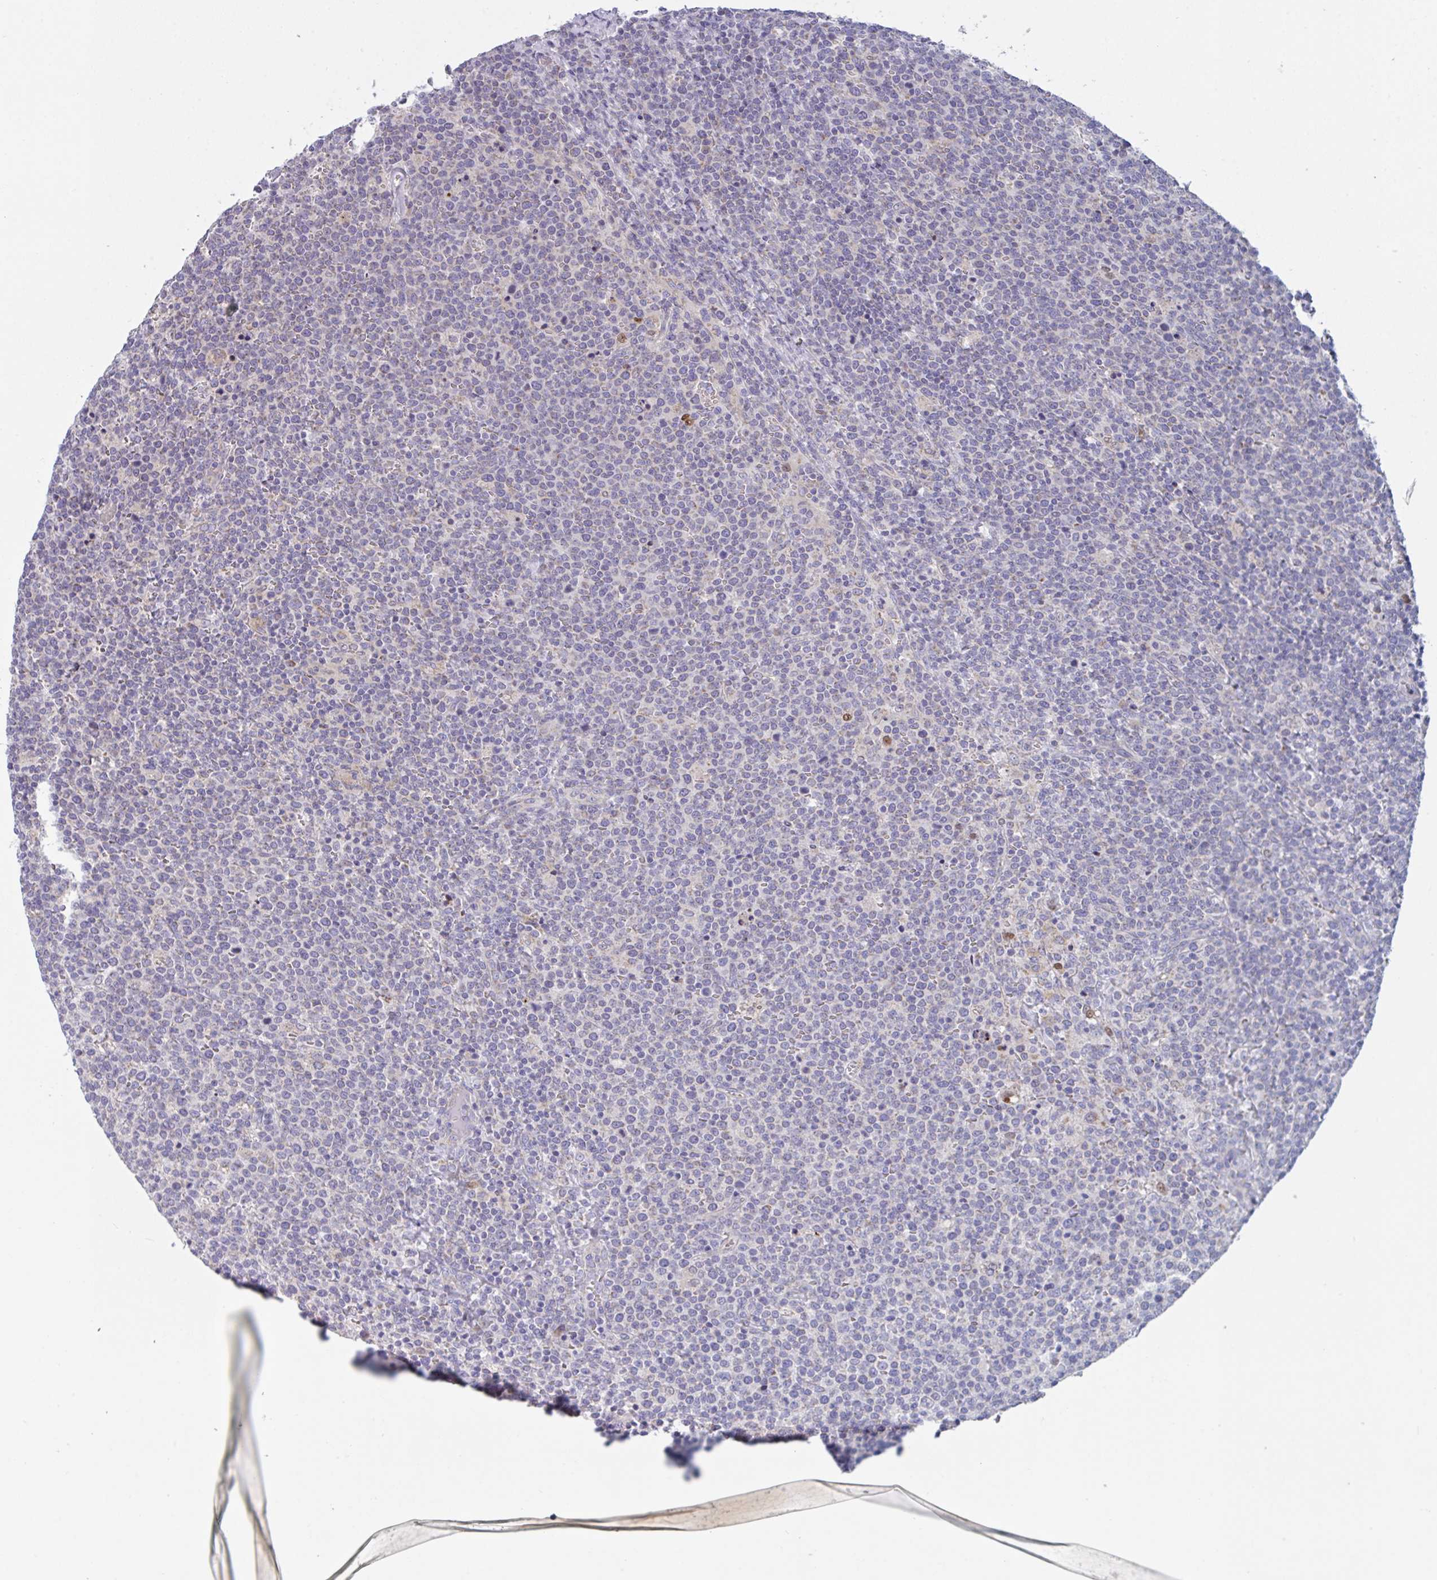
{"staining": {"intensity": "negative", "quantity": "none", "location": "none"}, "tissue": "lymphoma", "cell_type": "Tumor cells", "image_type": "cancer", "snomed": [{"axis": "morphology", "description": "Malignant lymphoma, non-Hodgkin's type, High grade"}, {"axis": "topography", "description": "Lymph node"}], "caption": "Micrograph shows no protein positivity in tumor cells of lymphoma tissue.", "gene": "MRPS2", "patient": {"sex": "male", "age": 61}}